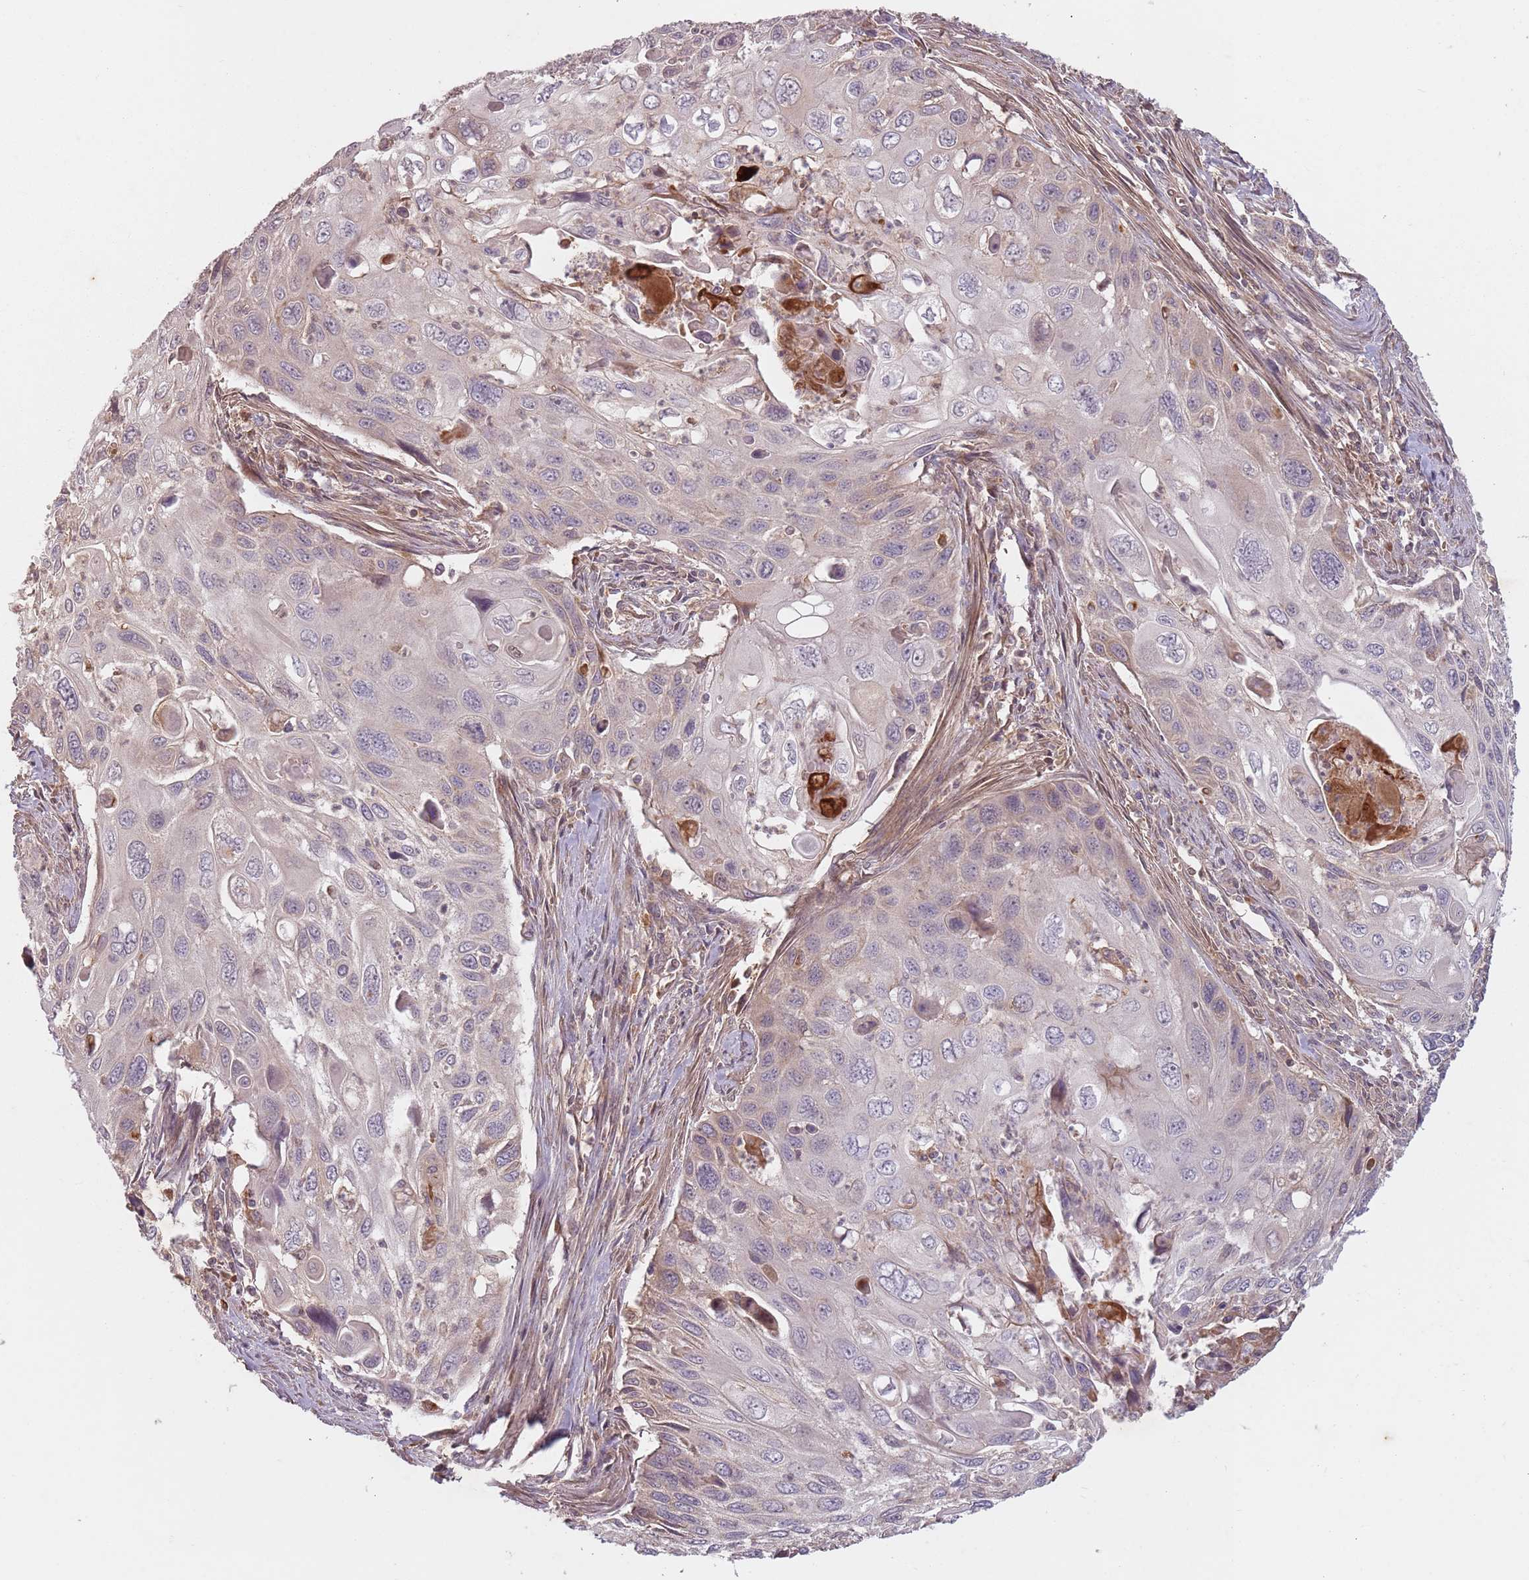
{"staining": {"intensity": "negative", "quantity": "none", "location": "none"}, "tissue": "cervical cancer", "cell_type": "Tumor cells", "image_type": "cancer", "snomed": [{"axis": "morphology", "description": "Squamous cell carcinoma, NOS"}, {"axis": "topography", "description": "Cervix"}], "caption": "IHC photomicrograph of neoplastic tissue: human cervical cancer (squamous cell carcinoma) stained with DAB exhibits no significant protein staining in tumor cells.", "gene": "GPR180", "patient": {"sex": "female", "age": 70}}